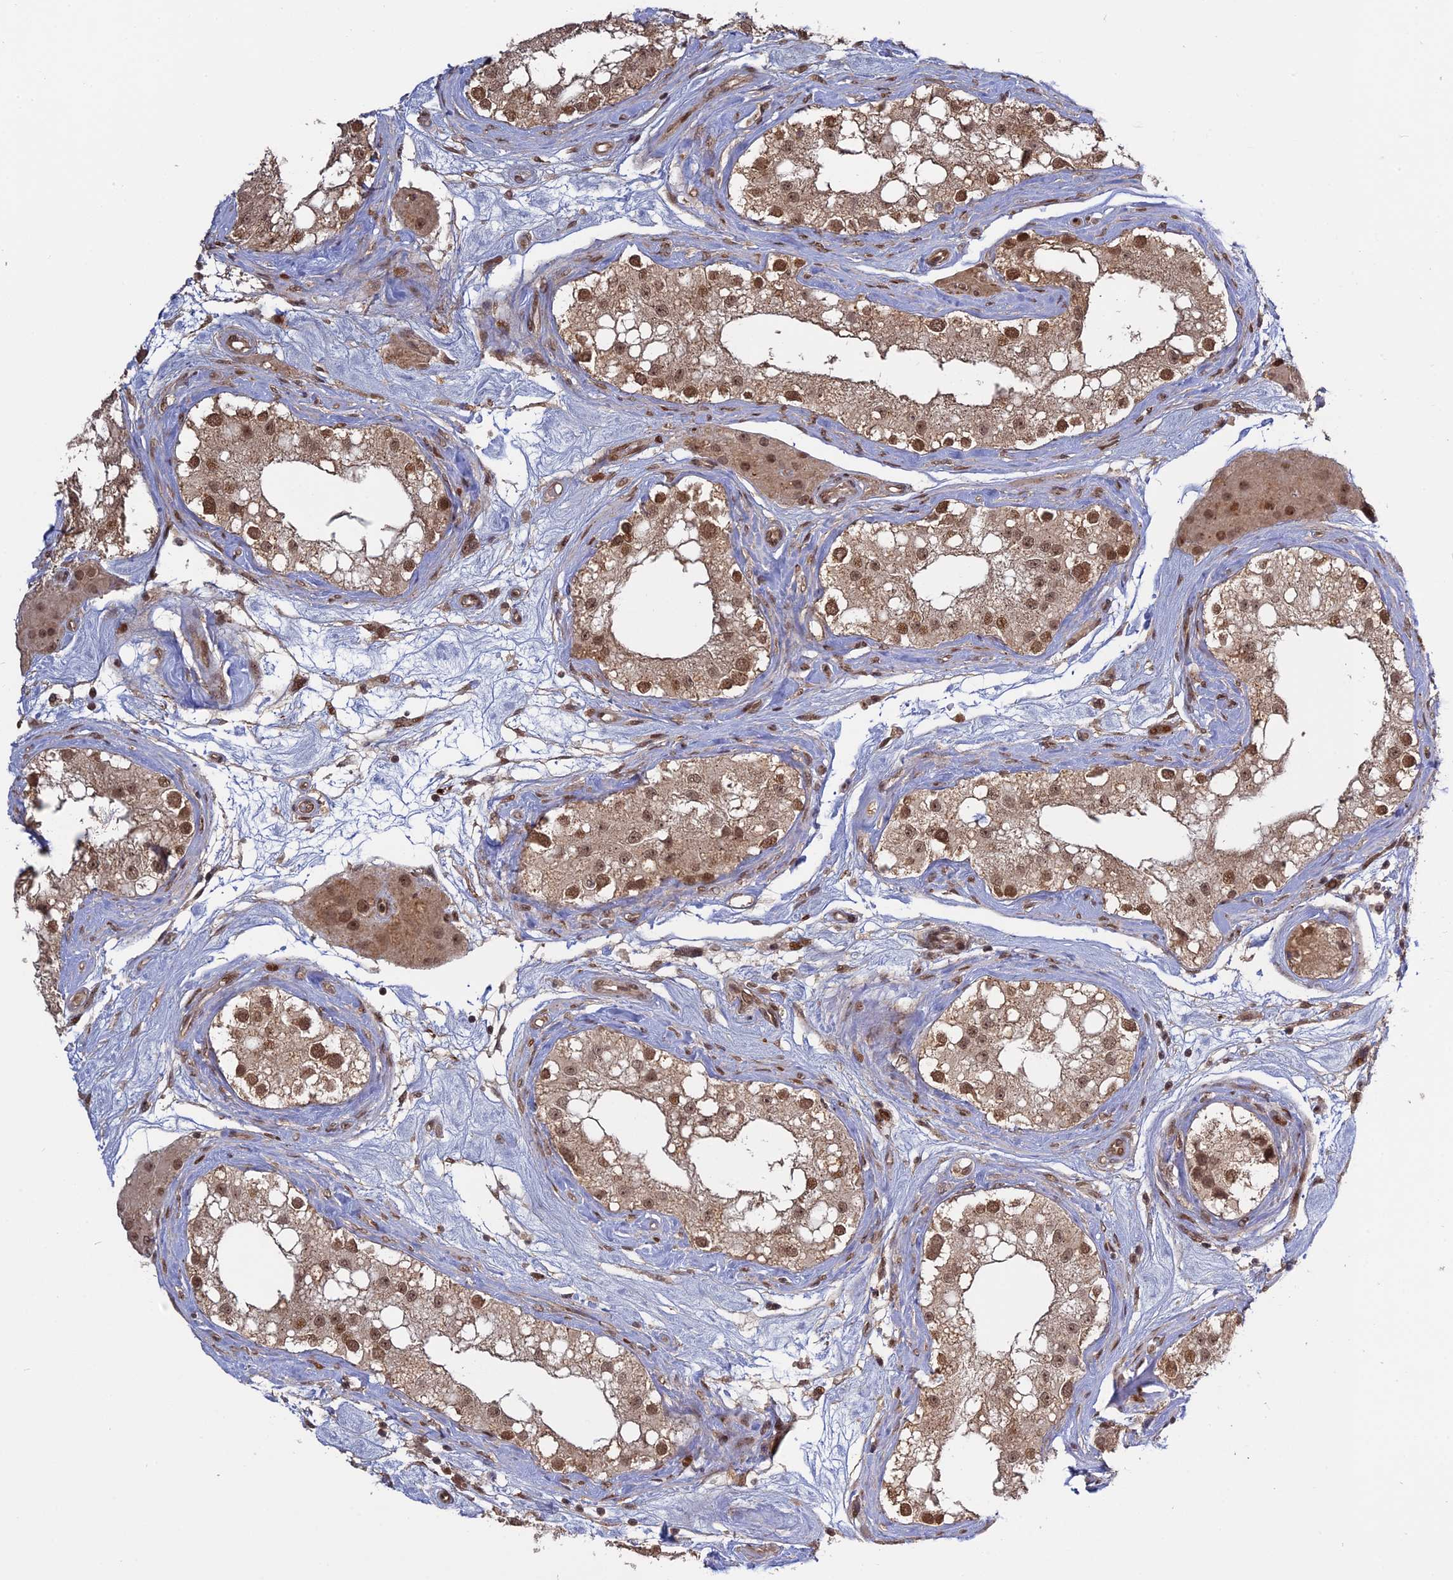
{"staining": {"intensity": "strong", "quantity": ">75%", "location": "cytoplasmic/membranous,nuclear"}, "tissue": "testis", "cell_type": "Cells in seminiferous ducts", "image_type": "normal", "snomed": [{"axis": "morphology", "description": "Normal tissue, NOS"}, {"axis": "topography", "description": "Testis"}], "caption": "This histopathology image displays benign testis stained with IHC to label a protein in brown. The cytoplasmic/membranous,nuclear of cells in seminiferous ducts show strong positivity for the protein. Nuclei are counter-stained blue.", "gene": "PKIG", "patient": {"sex": "male", "age": 84}}